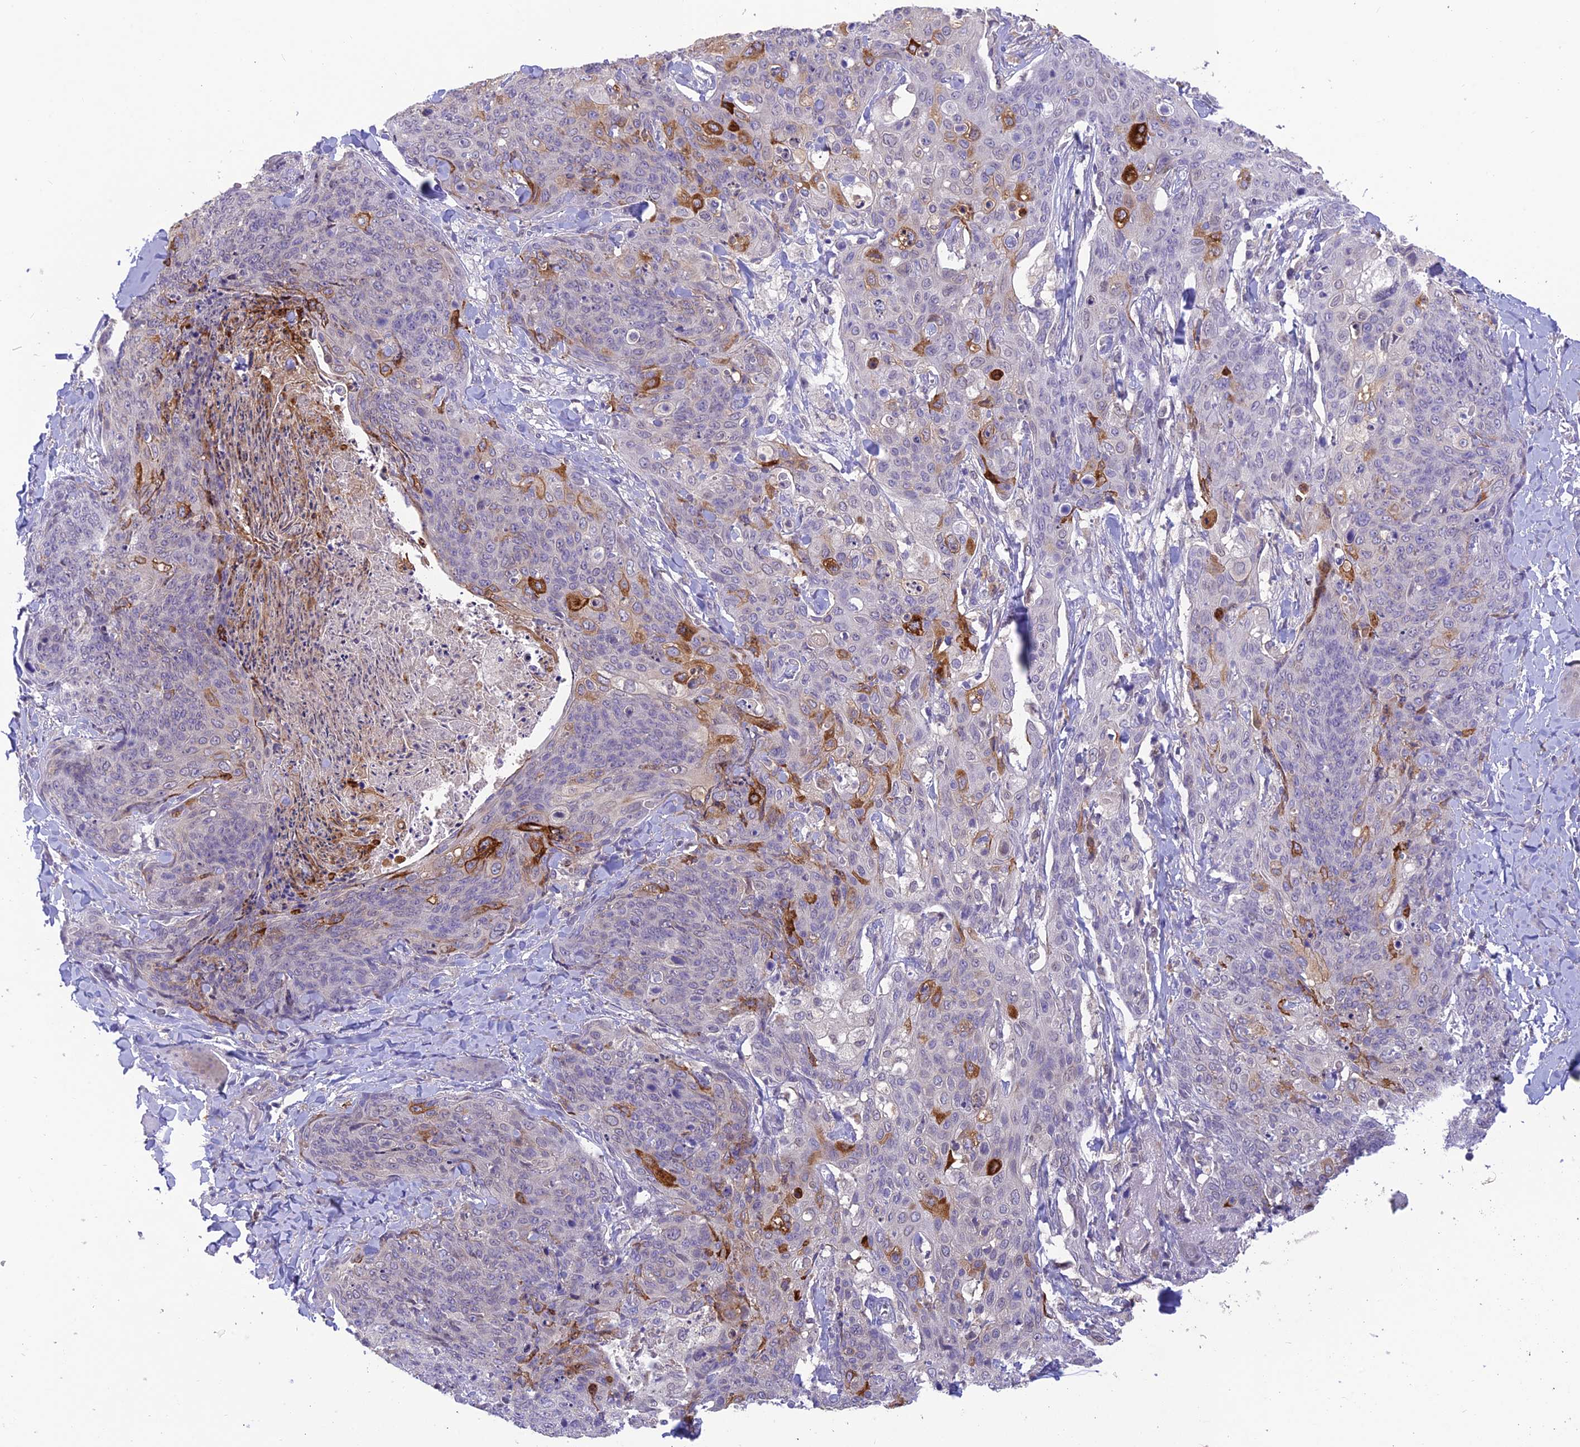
{"staining": {"intensity": "strong", "quantity": "<25%", "location": "cytoplasmic/membranous"}, "tissue": "skin cancer", "cell_type": "Tumor cells", "image_type": "cancer", "snomed": [{"axis": "morphology", "description": "Squamous cell carcinoma, NOS"}, {"axis": "topography", "description": "Skin"}, {"axis": "topography", "description": "Vulva"}], "caption": "There is medium levels of strong cytoplasmic/membranous positivity in tumor cells of skin cancer, as demonstrated by immunohistochemical staining (brown color).", "gene": "BMT2", "patient": {"sex": "female", "age": 85}}